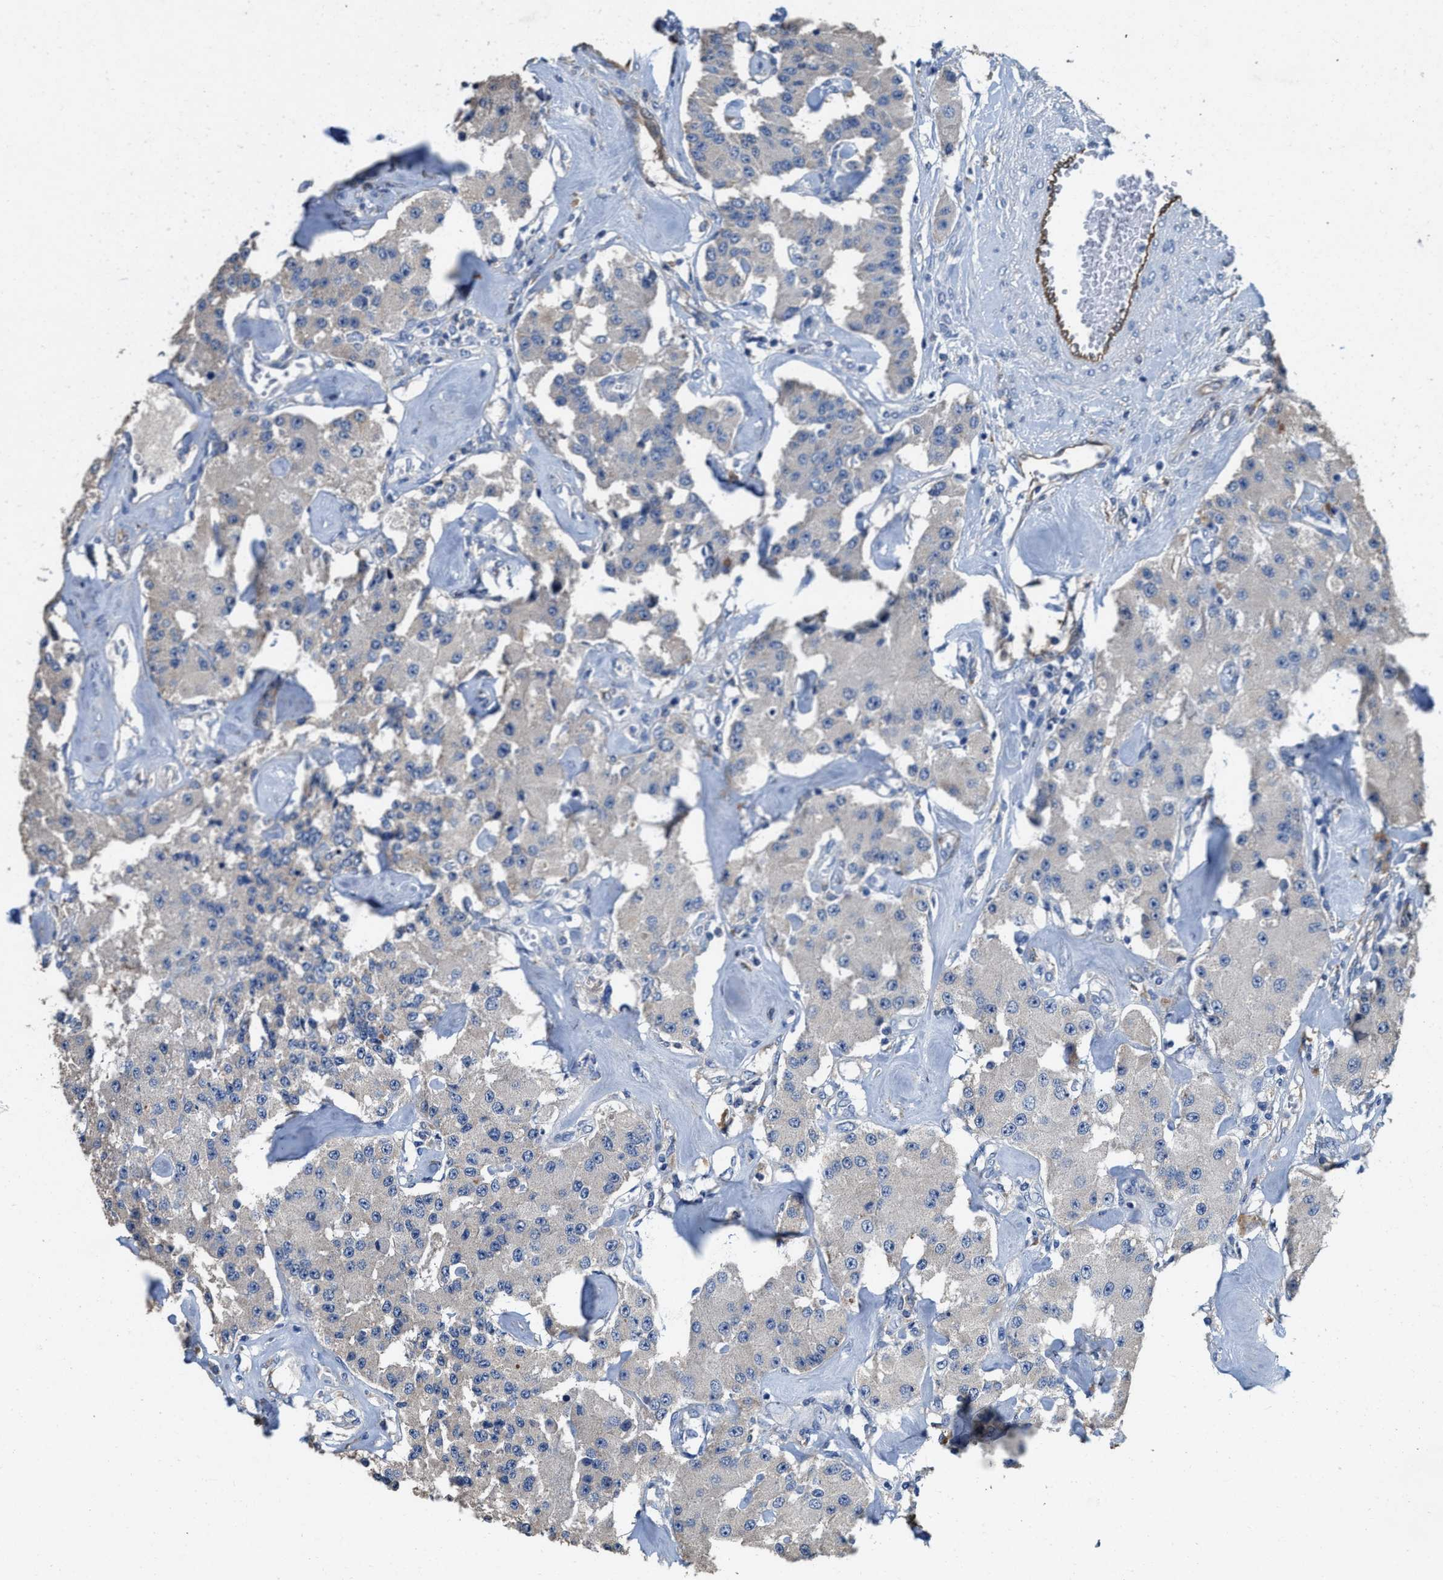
{"staining": {"intensity": "negative", "quantity": "none", "location": "none"}, "tissue": "carcinoid", "cell_type": "Tumor cells", "image_type": "cancer", "snomed": [{"axis": "morphology", "description": "Carcinoid, malignant, NOS"}, {"axis": "topography", "description": "Pancreas"}], "caption": "This is a histopathology image of immunohistochemistry staining of carcinoid, which shows no positivity in tumor cells.", "gene": "PEG10", "patient": {"sex": "male", "age": 41}}